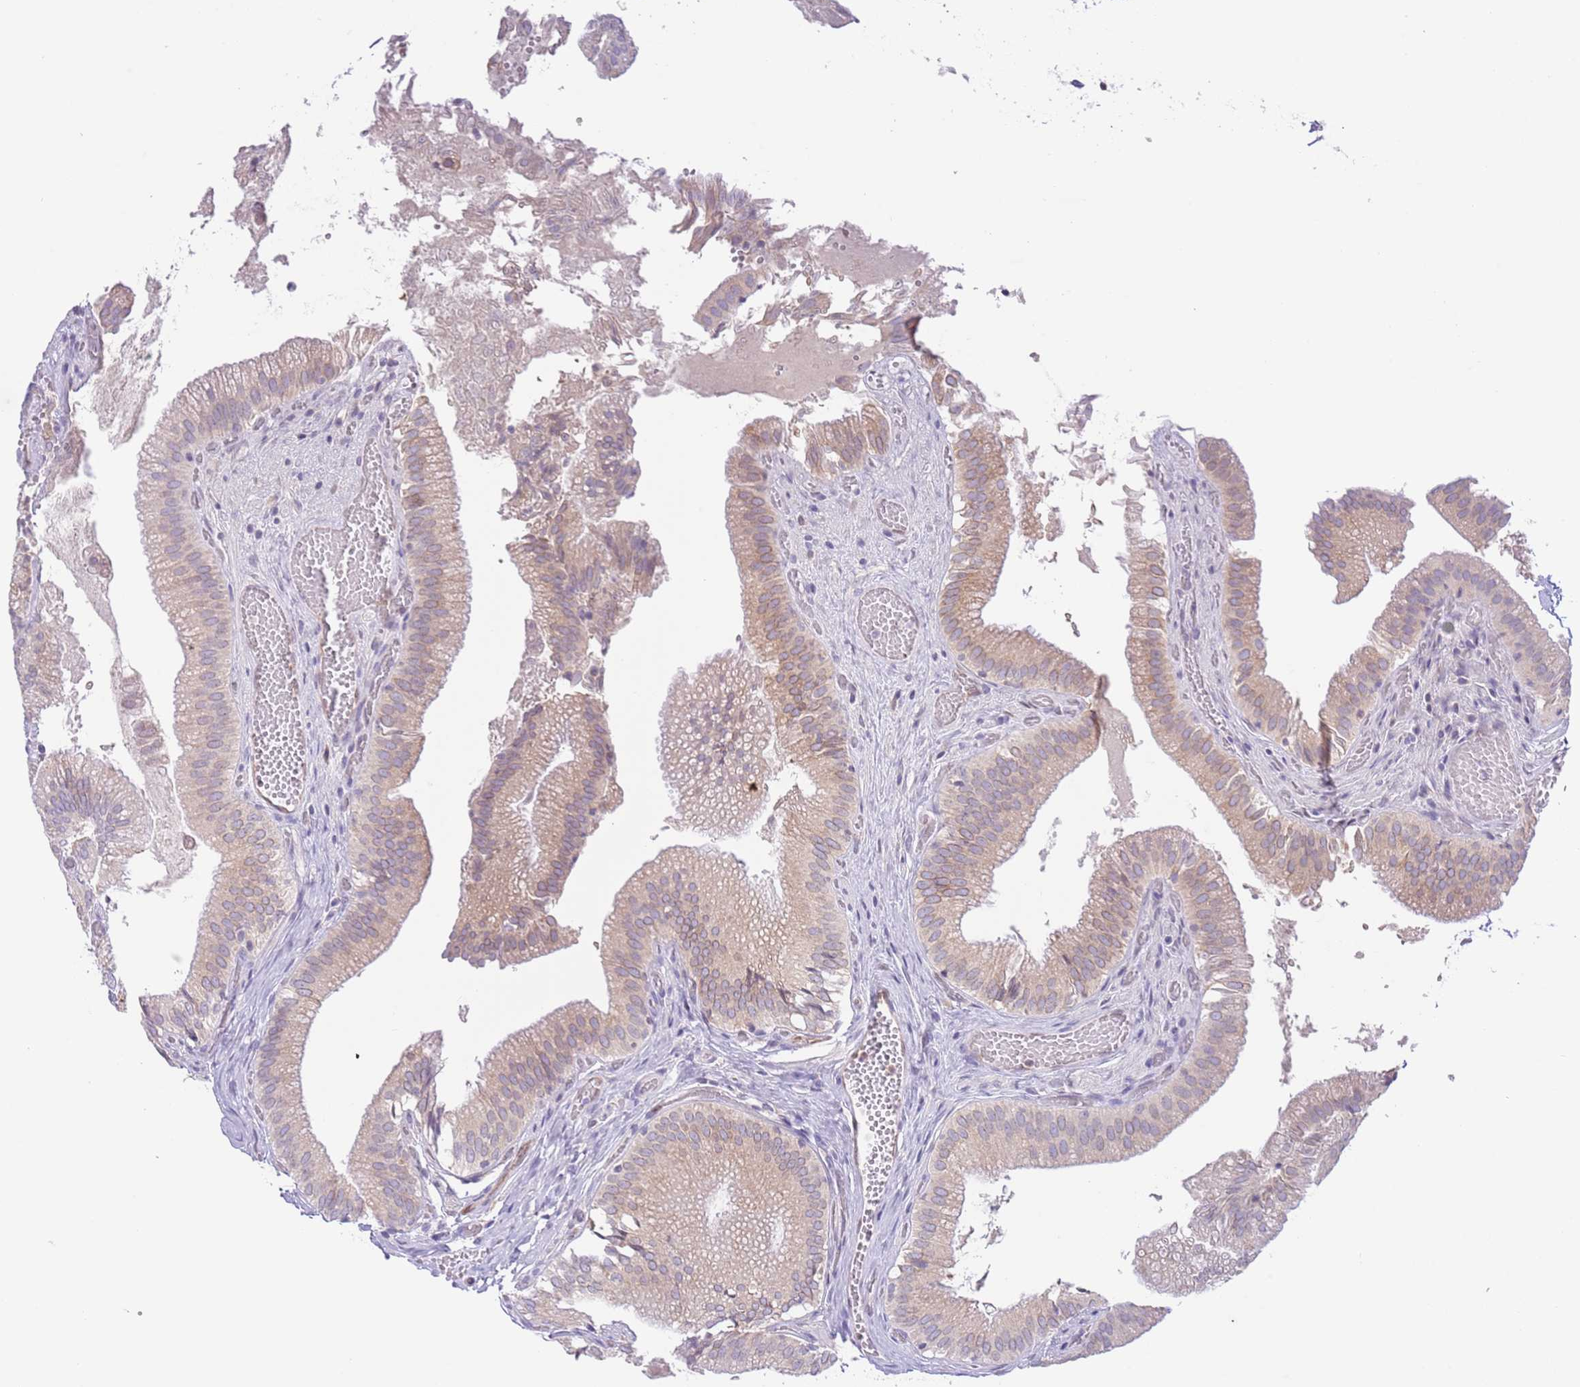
{"staining": {"intensity": "weak", "quantity": "25%-75%", "location": "cytoplasmic/membranous"}, "tissue": "gallbladder", "cell_type": "Glandular cells", "image_type": "normal", "snomed": [{"axis": "morphology", "description": "Normal tissue, NOS"}, {"axis": "topography", "description": "Gallbladder"}, {"axis": "topography", "description": "Peripheral nerve tissue"}], "caption": "Protein expression by IHC exhibits weak cytoplasmic/membranous expression in about 25%-75% of glandular cells in normal gallbladder.", "gene": "EBPL", "patient": {"sex": "male", "age": 17}}